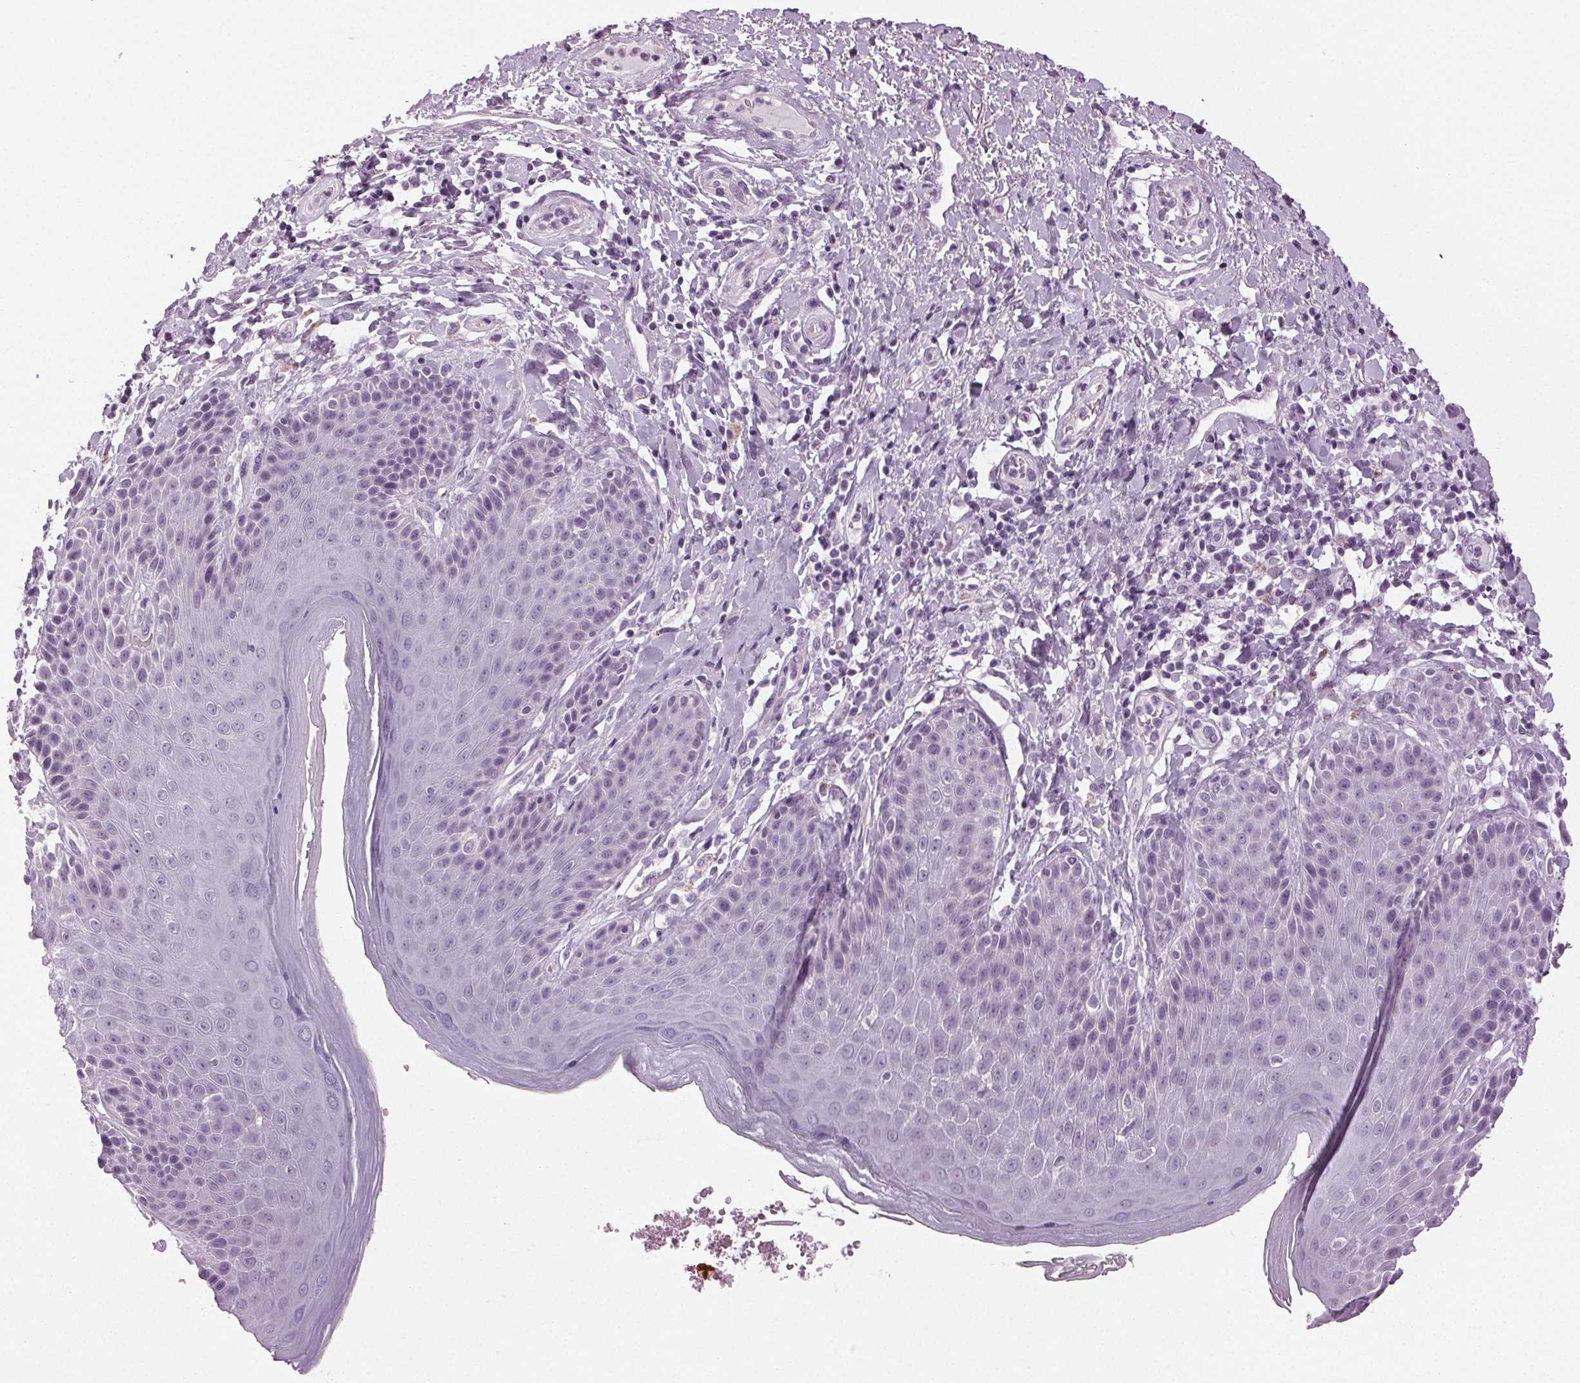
{"staining": {"intensity": "negative", "quantity": "none", "location": "none"}, "tissue": "skin", "cell_type": "Epidermal cells", "image_type": "normal", "snomed": [{"axis": "morphology", "description": "Normal tissue, NOS"}, {"axis": "topography", "description": "Anal"}, {"axis": "topography", "description": "Peripheral nerve tissue"}], "caption": "An immunohistochemistry (IHC) histopathology image of normal skin is shown. There is no staining in epidermal cells of skin.", "gene": "DNAH12", "patient": {"sex": "male", "age": 51}}